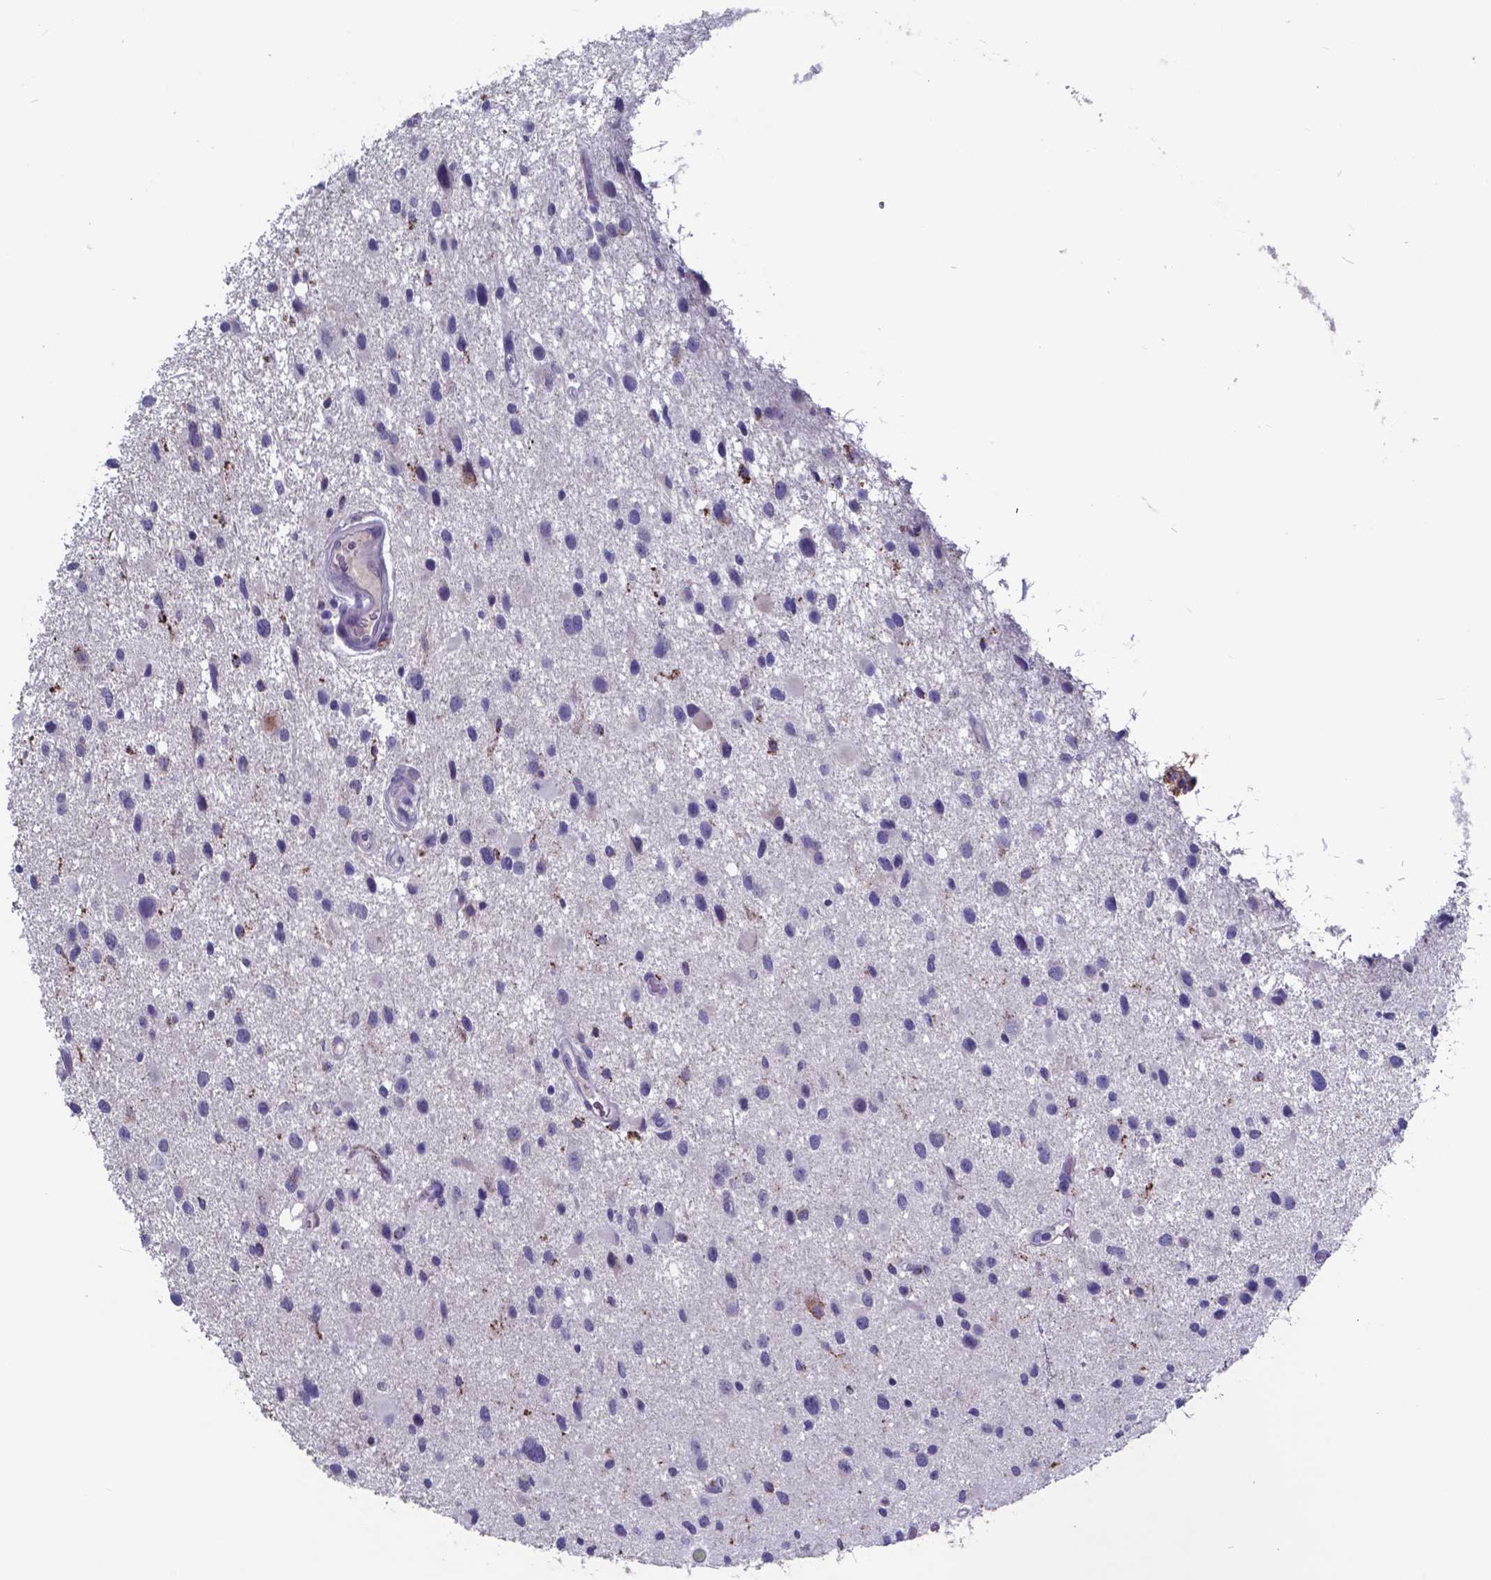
{"staining": {"intensity": "negative", "quantity": "none", "location": "none"}, "tissue": "glioma", "cell_type": "Tumor cells", "image_type": "cancer", "snomed": [{"axis": "morphology", "description": "Glioma, malignant, Low grade"}, {"axis": "topography", "description": "Brain"}], "caption": "The histopathology image reveals no staining of tumor cells in glioma. (Brightfield microscopy of DAB (3,3'-diaminobenzidine) IHC at high magnification).", "gene": "TTR", "patient": {"sex": "female", "age": 32}}